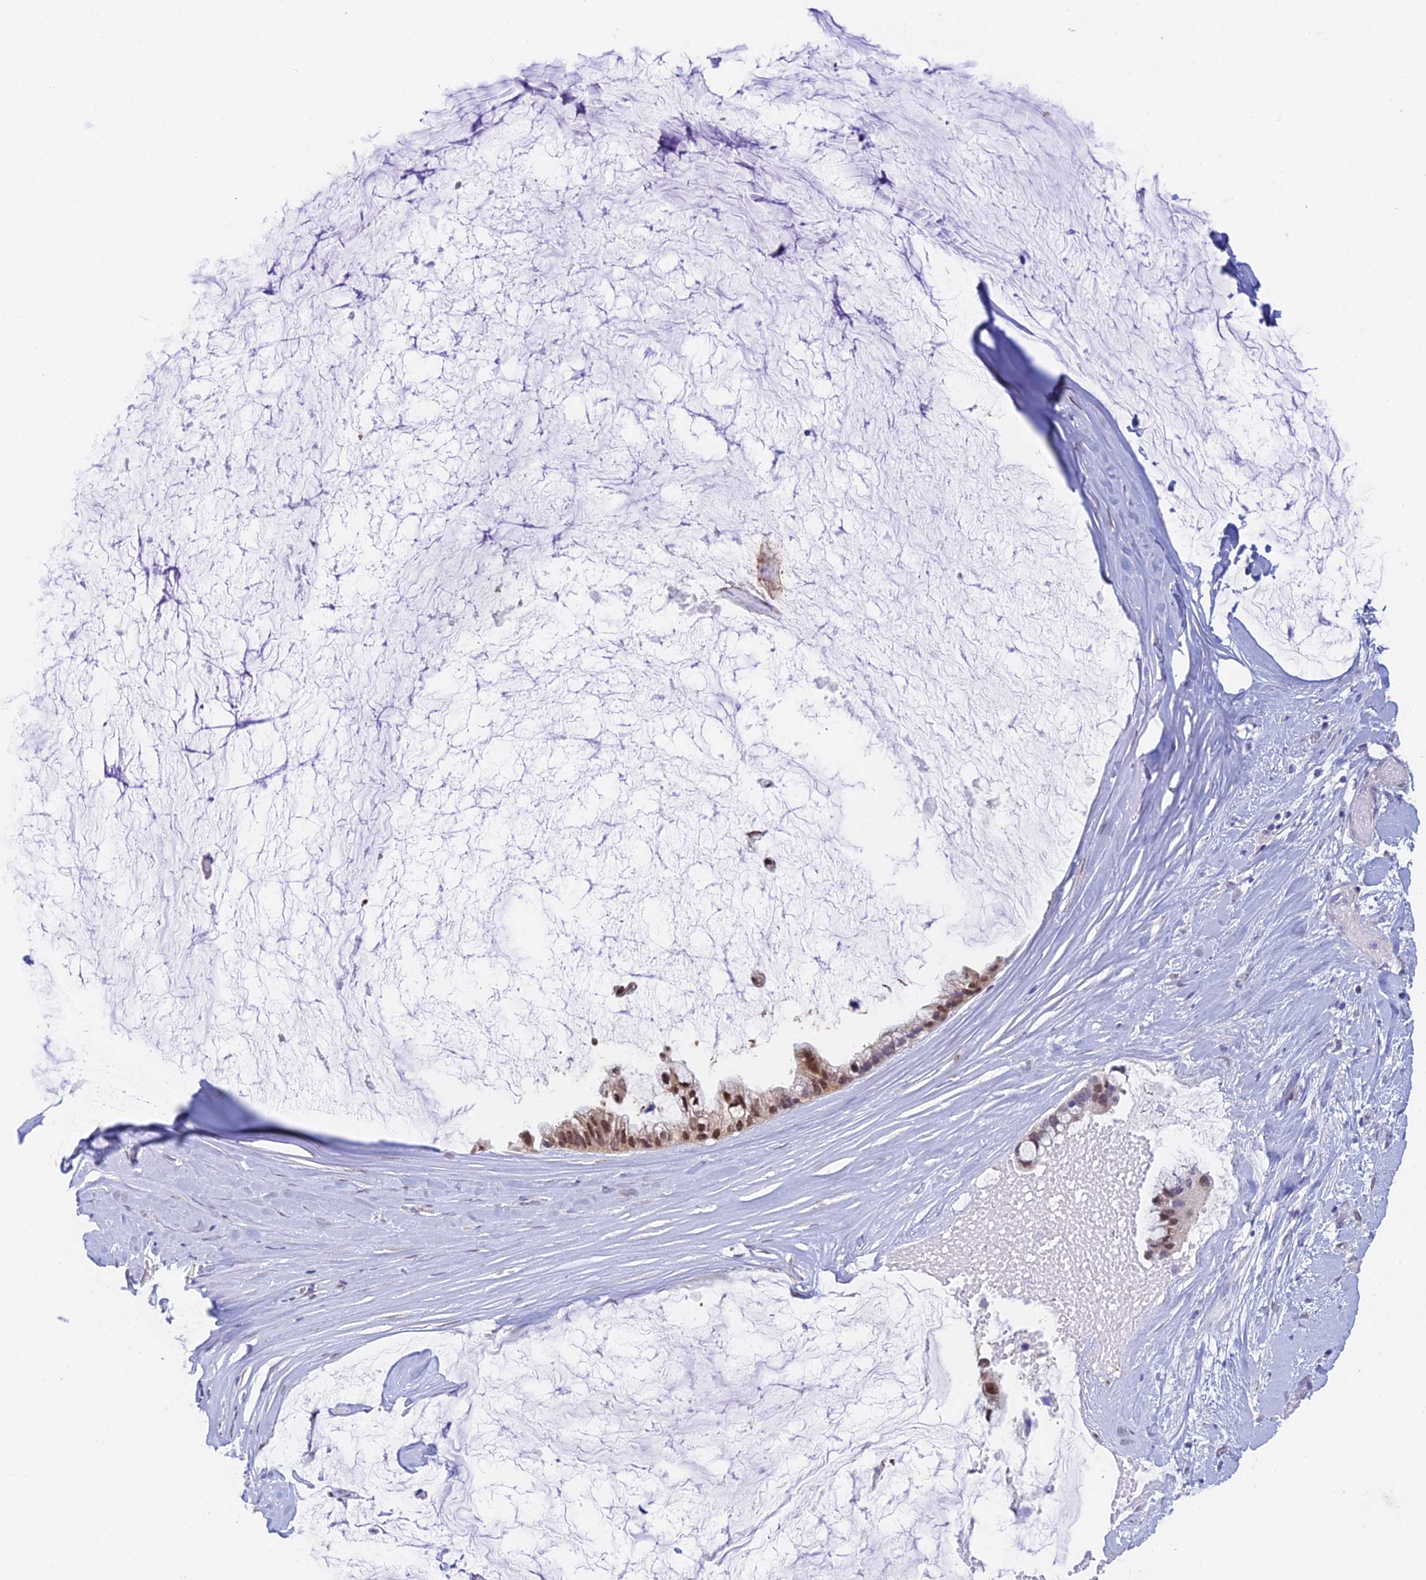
{"staining": {"intensity": "moderate", "quantity": "25%-75%", "location": "nuclear"}, "tissue": "ovarian cancer", "cell_type": "Tumor cells", "image_type": "cancer", "snomed": [{"axis": "morphology", "description": "Cystadenocarcinoma, mucinous, NOS"}, {"axis": "topography", "description": "Ovary"}], "caption": "Immunohistochemistry (IHC) image of neoplastic tissue: human mucinous cystadenocarcinoma (ovarian) stained using immunohistochemistry exhibits medium levels of moderate protein expression localized specifically in the nuclear of tumor cells, appearing as a nuclear brown color.", "gene": "MRPL17", "patient": {"sex": "female", "age": 39}}